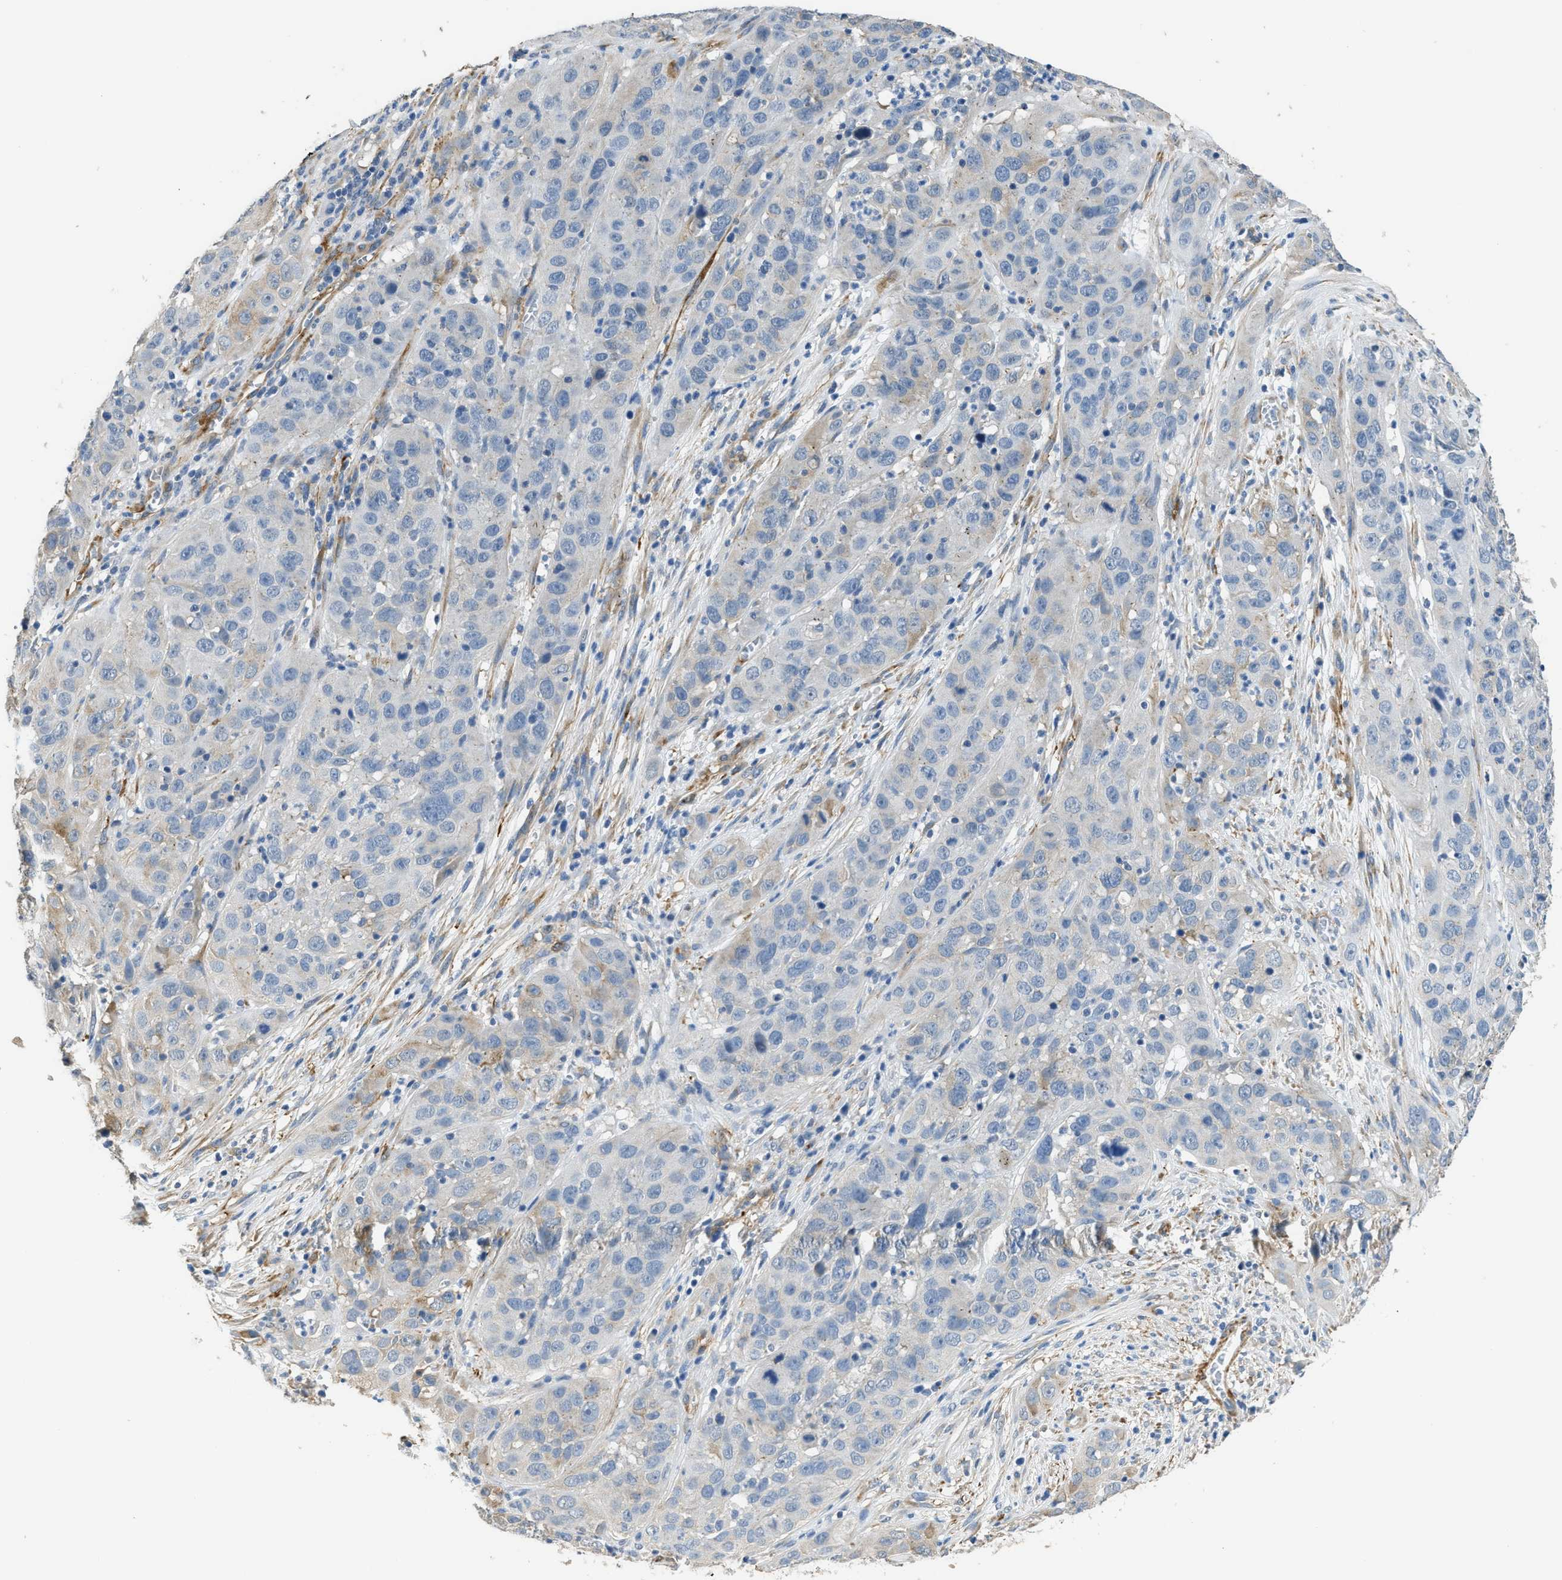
{"staining": {"intensity": "negative", "quantity": "none", "location": "none"}, "tissue": "cervical cancer", "cell_type": "Tumor cells", "image_type": "cancer", "snomed": [{"axis": "morphology", "description": "Squamous cell carcinoma, NOS"}, {"axis": "topography", "description": "Cervix"}], "caption": "Immunohistochemical staining of human cervical cancer (squamous cell carcinoma) exhibits no significant positivity in tumor cells.", "gene": "ZSWIM5", "patient": {"sex": "female", "age": 32}}